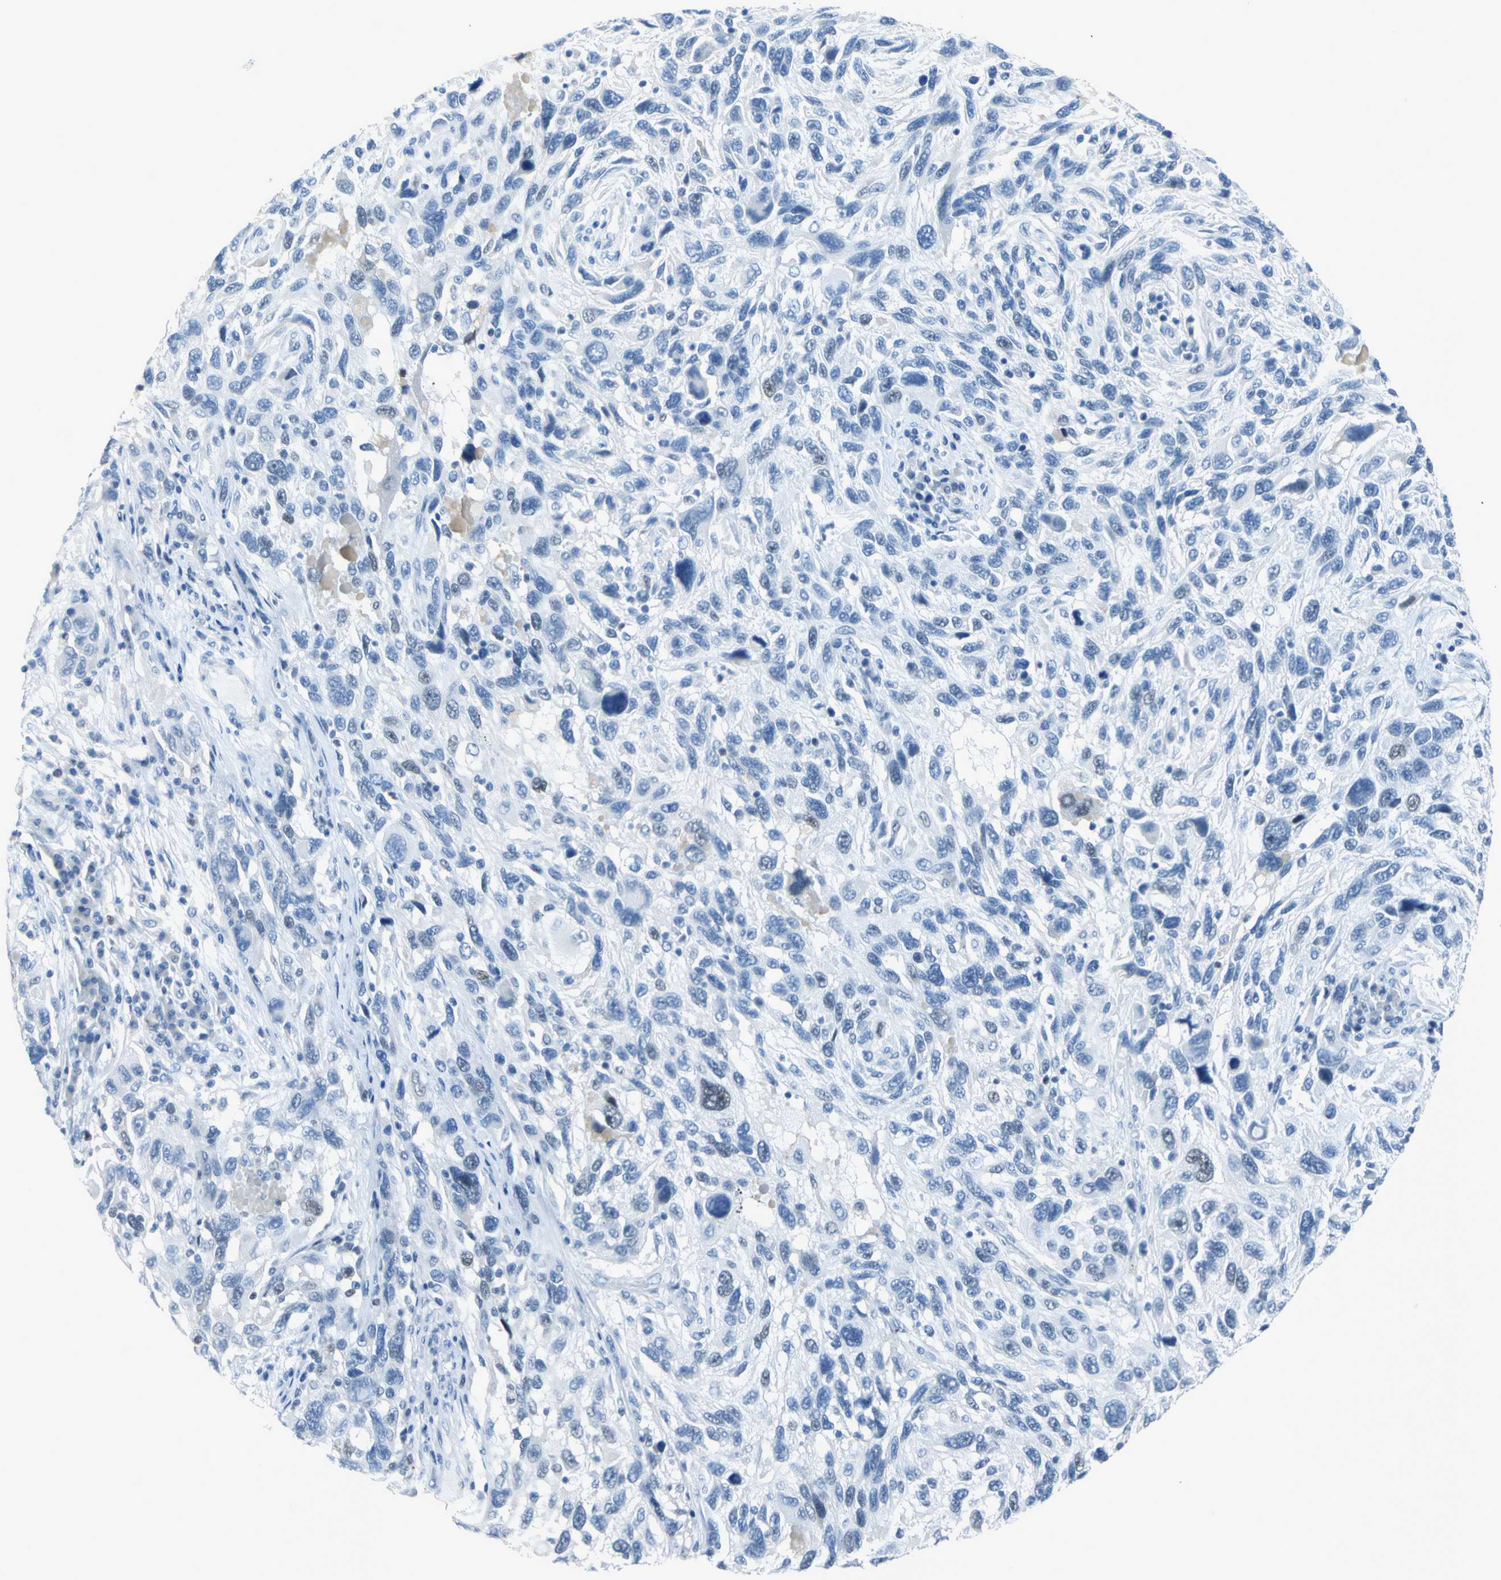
{"staining": {"intensity": "weak", "quantity": "<25%", "location": "nuclear"}, "tissue": "melanoma", "cell_type": "Tumor cells", "image_type": "cancer", "snomed": [{"axis": "morphology", "description": "Malignant melanoma, NOS"}, {"axis": "topography", "description": "Skin"}], "caption": "This is an immunohistochemistry (IHC) image of melanoma. There is no staining in tumor cells.", "gene": "MCM3", "patient": {"sex": "male", "age": 53}}